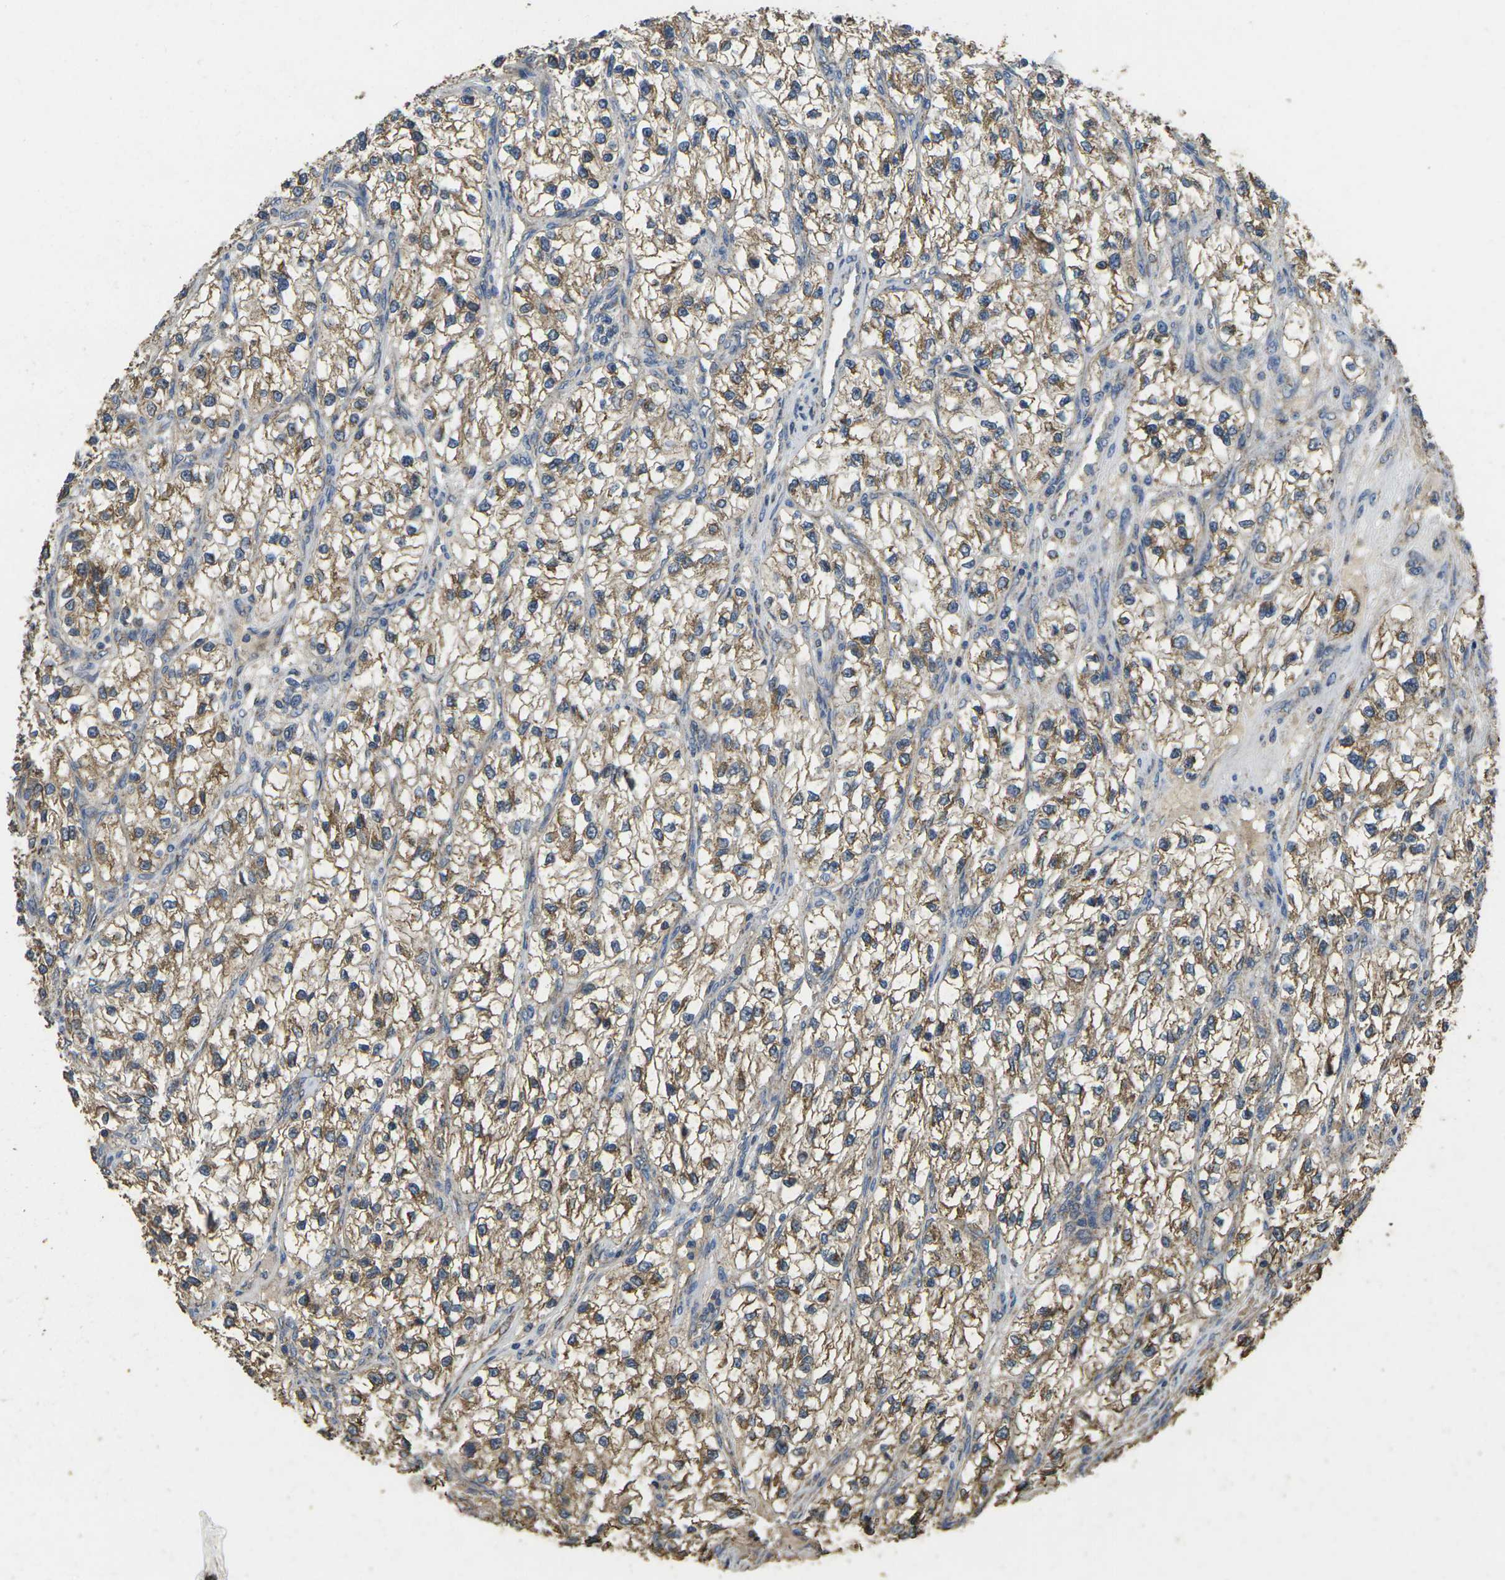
{"staining": {"intensity": "moderate", "quantity": ">75%", "location": "cytoplasmic/membranous"}, "tissue": "renal cancer", "cell_type": "Tumor cells", "image_type": "cancer", "snomed": [{"axis": "morphology", "description": "Adenocarcinoma, NOS"}, {"axis": "topography", "description": "Kidney"}], "caption": "Brown immunohistochemical staining in renal cancer shows moderate cytoplasmic/membranous expression in approximately >75% of tumor cells.", "gene": "MAPK11", "patient": {"sex": "female", "age": 57}}